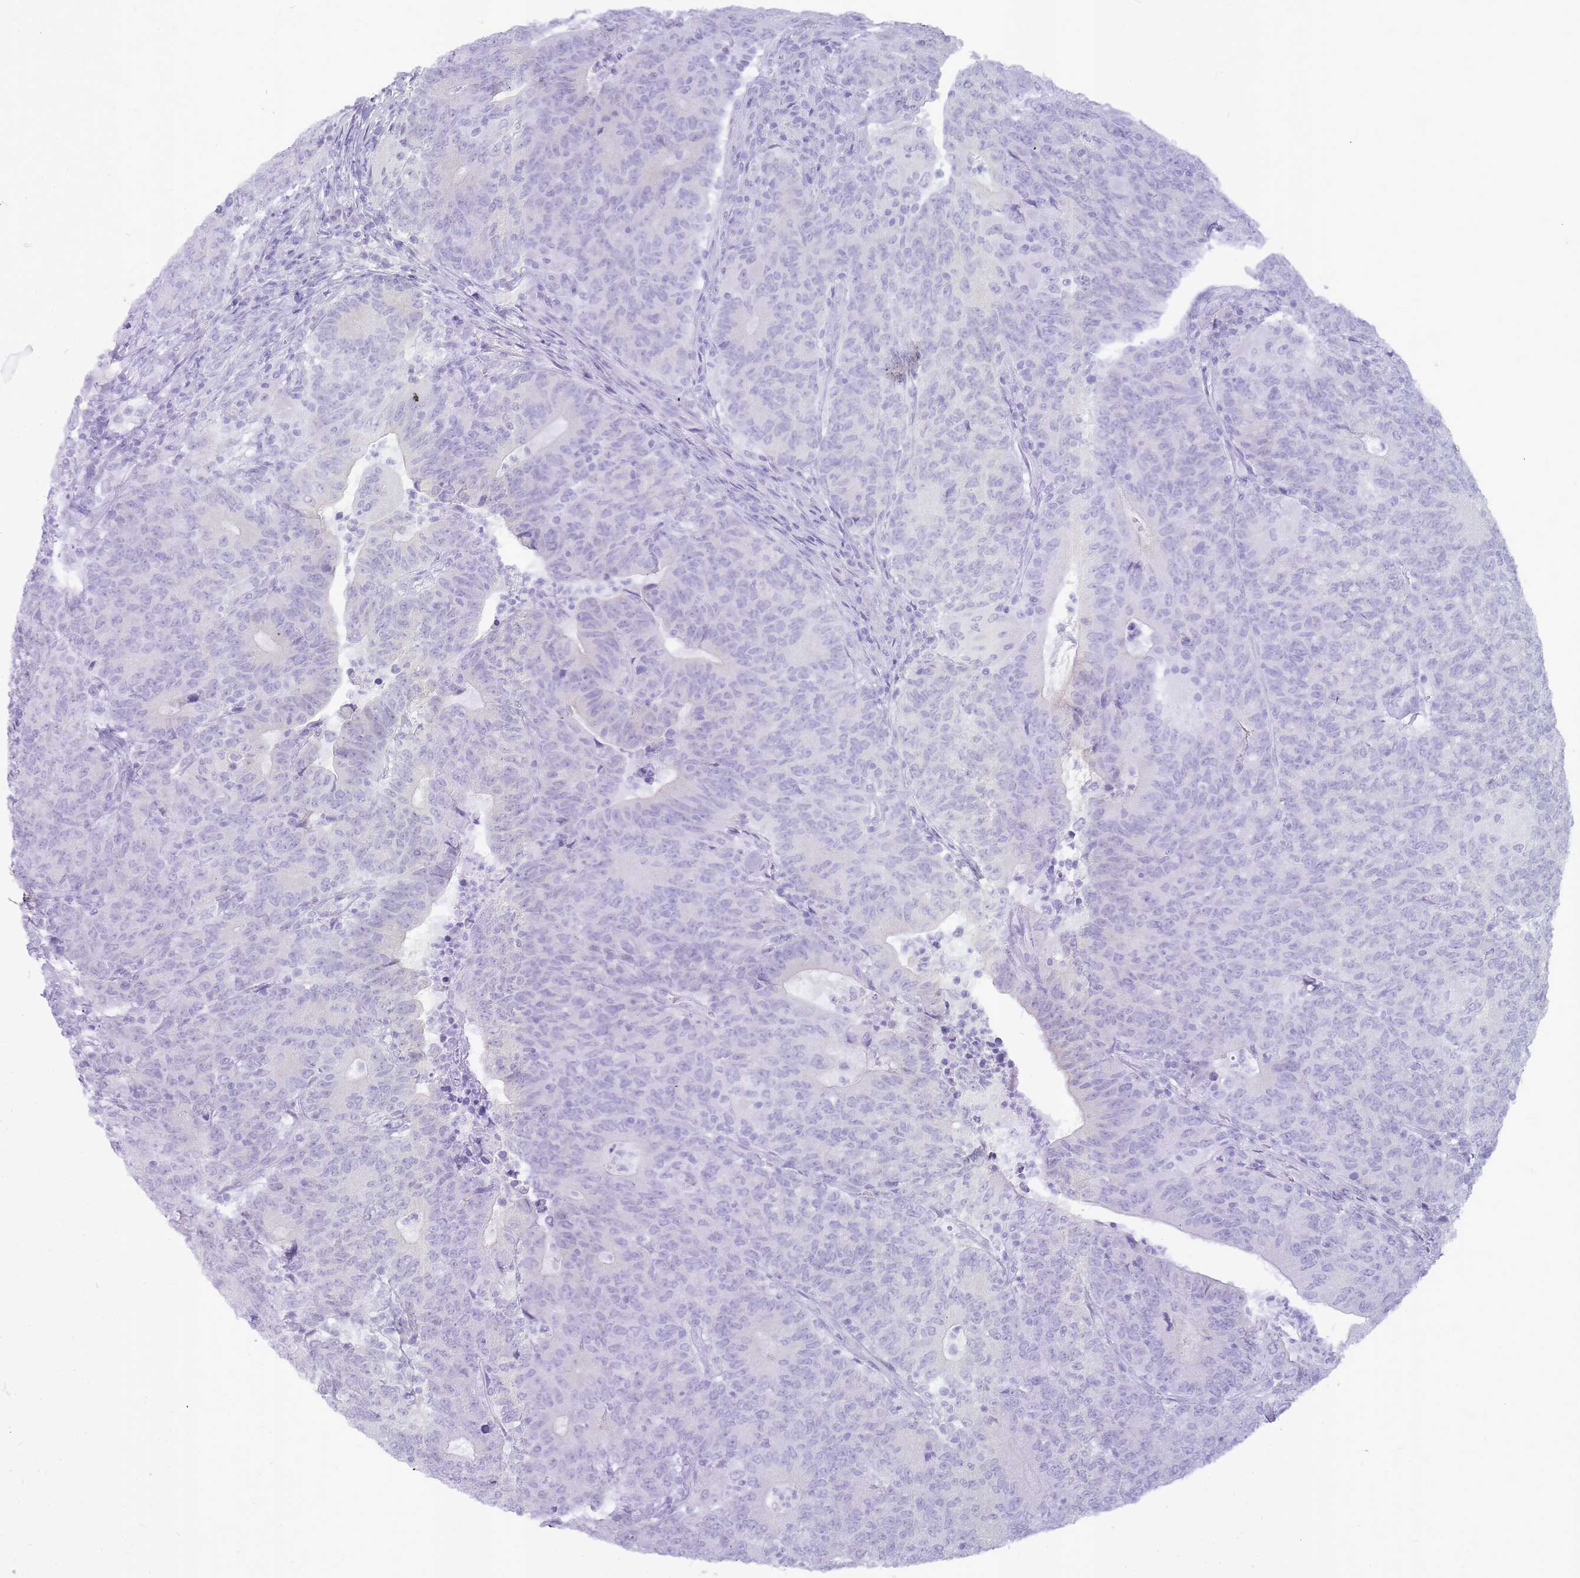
{"staining": {"intensity": "negative", "quantity": "none", "location": "none"}, "tissue": "colorectal cancer", "cell_type": "Tumor cells", "image_type": "cancer", "snomed": [{"axis": "morphology", "description": "Adenocarcinoma, NOS"}, {"axis": "topography", "description": "Colon"}], "caption": "Adenocarcinoma (colorectal) stained for a protein using IHC displays no staining tumor cells.", "gene": "INS", "patient": {"sex": "female", "age": 75}}